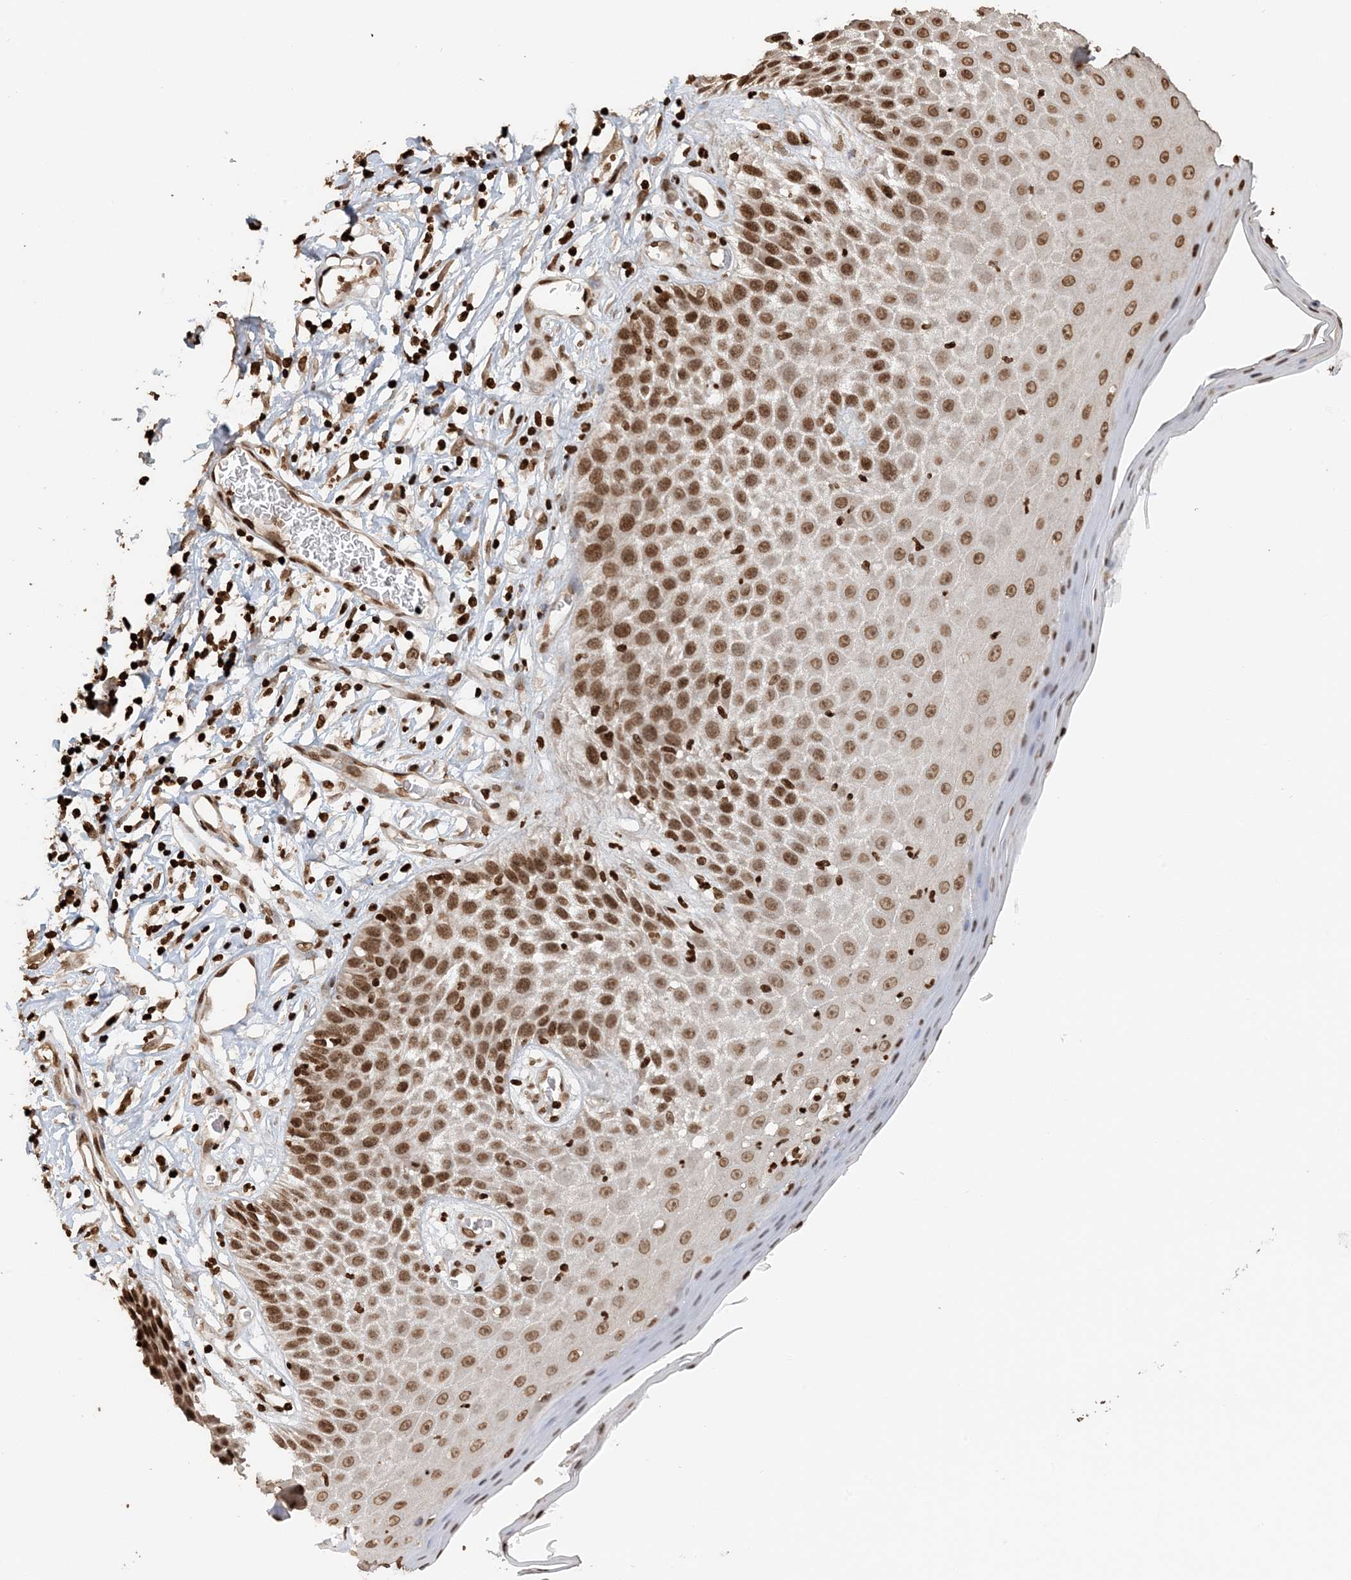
{"staining": {"intensity": "moderate", "quantity": ">75%", "location": "nuclear"}, "tissue": "skin", "cell_type": "Epidermal cells", "image_type": "normal", "snomed": [{"axis": "morphology", "description": "Normal tissue, NOS"}, {"axis": "topography", "description": "Vulva"}], "caption": "Epidermal cells display medium levels of moderate nuclear positivity in about >75% of cells in unremarkable skin.", "gene": "H3", "patient": {"sex": "female", "age": 68}}